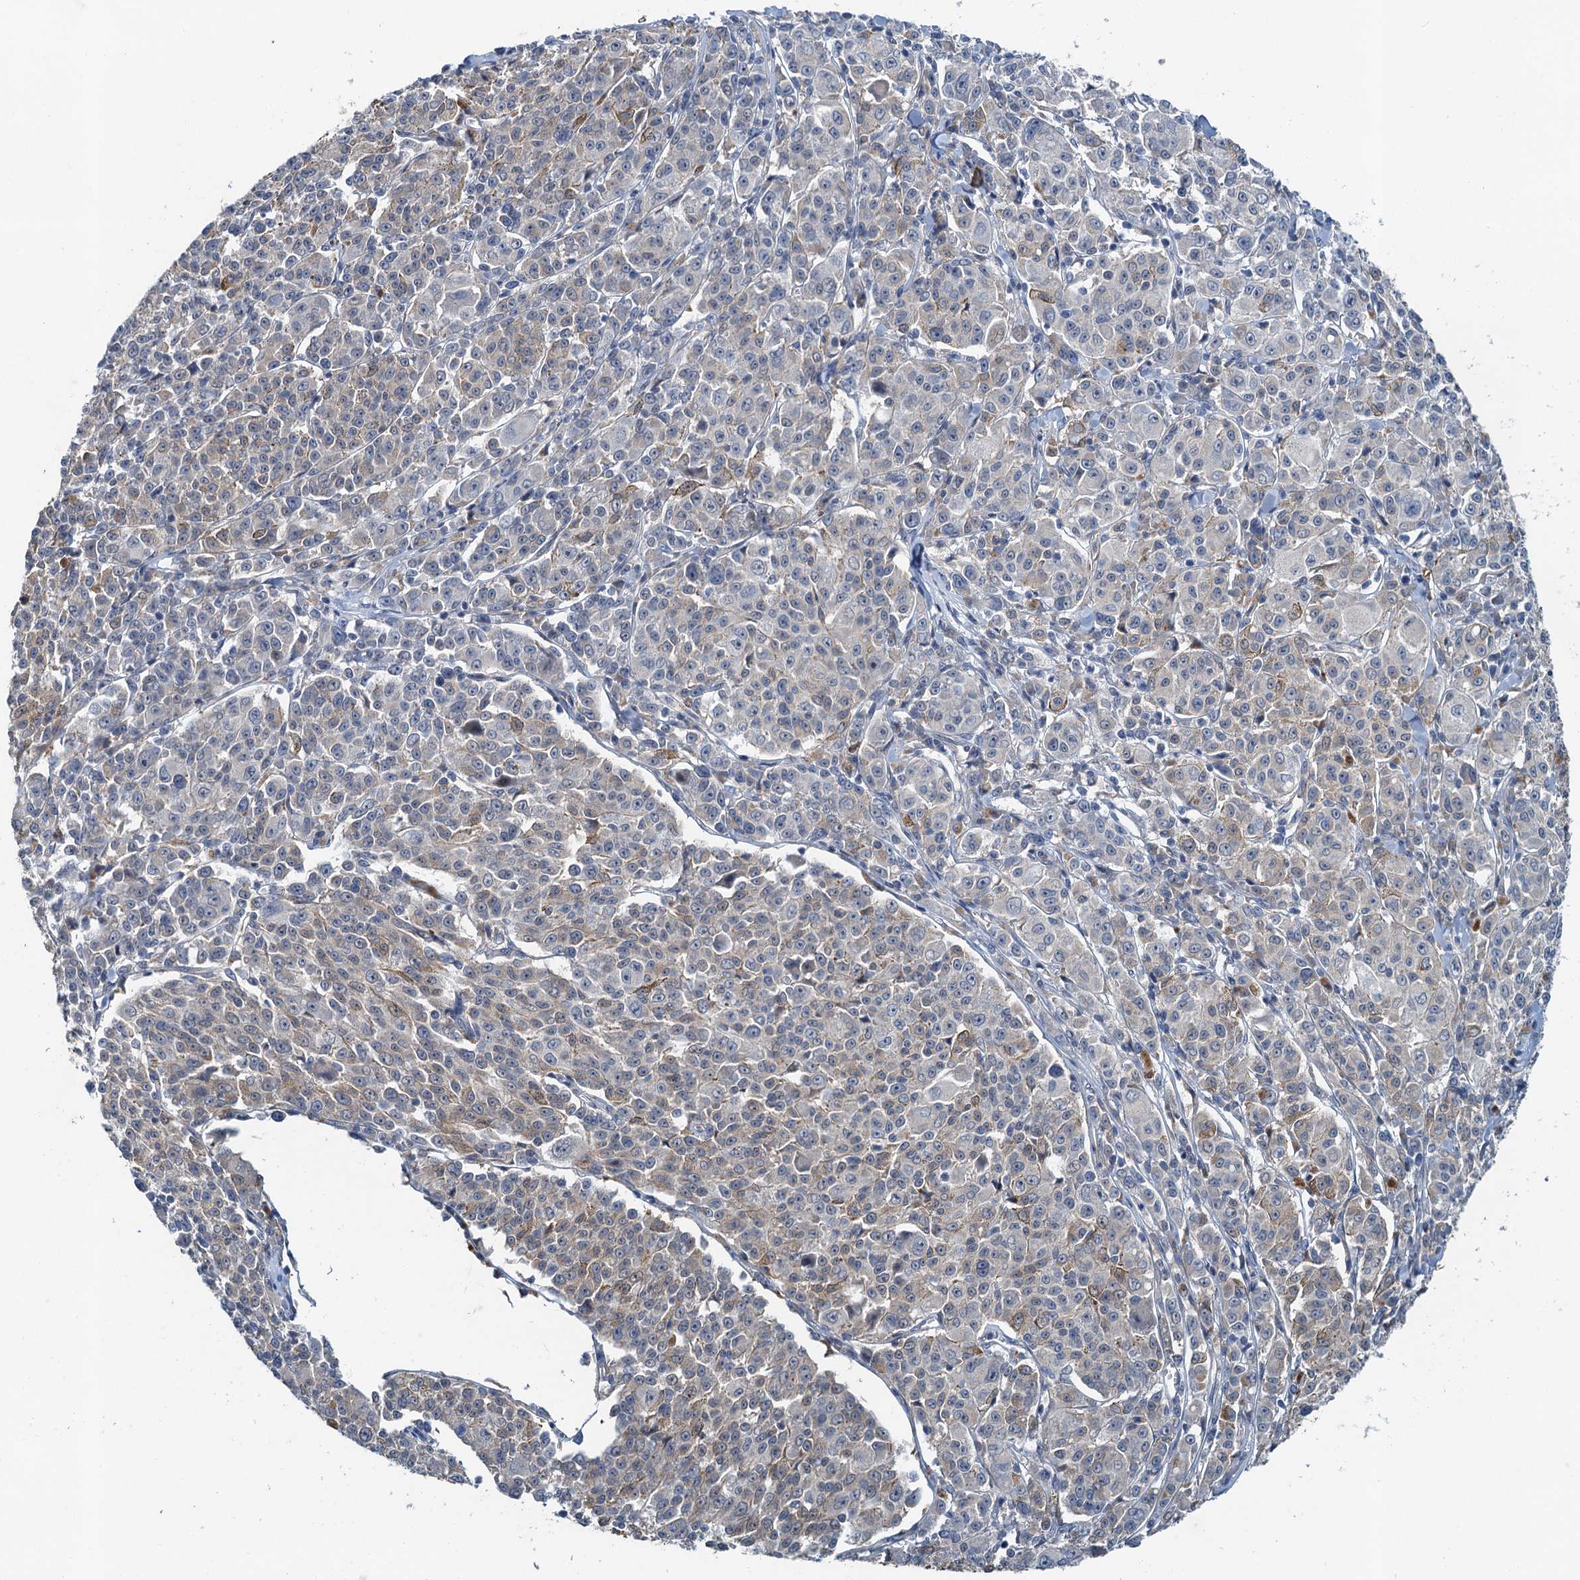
{"staining": {"intensity": "moderate", "quantity": "<25%", "location": "cytoplasmic/membranous"}, "tissue": "melanoma", "cell_type": "Tumor cells", "image_type": "cancer", "snomed": [{"axis": "morphology", "description": "Malignant melanoma, NOS"}, {"axis": "topography", "description": "Skin"}], "caption": "An image of melanoma stained for a protein displays moderate cytoplasmic/membranous brown staining in tumor cells. (IHC, brightfield microscopy, high magnification).", "gene": "ZNF606", "patient": {"sex": "female", "age": 52}}